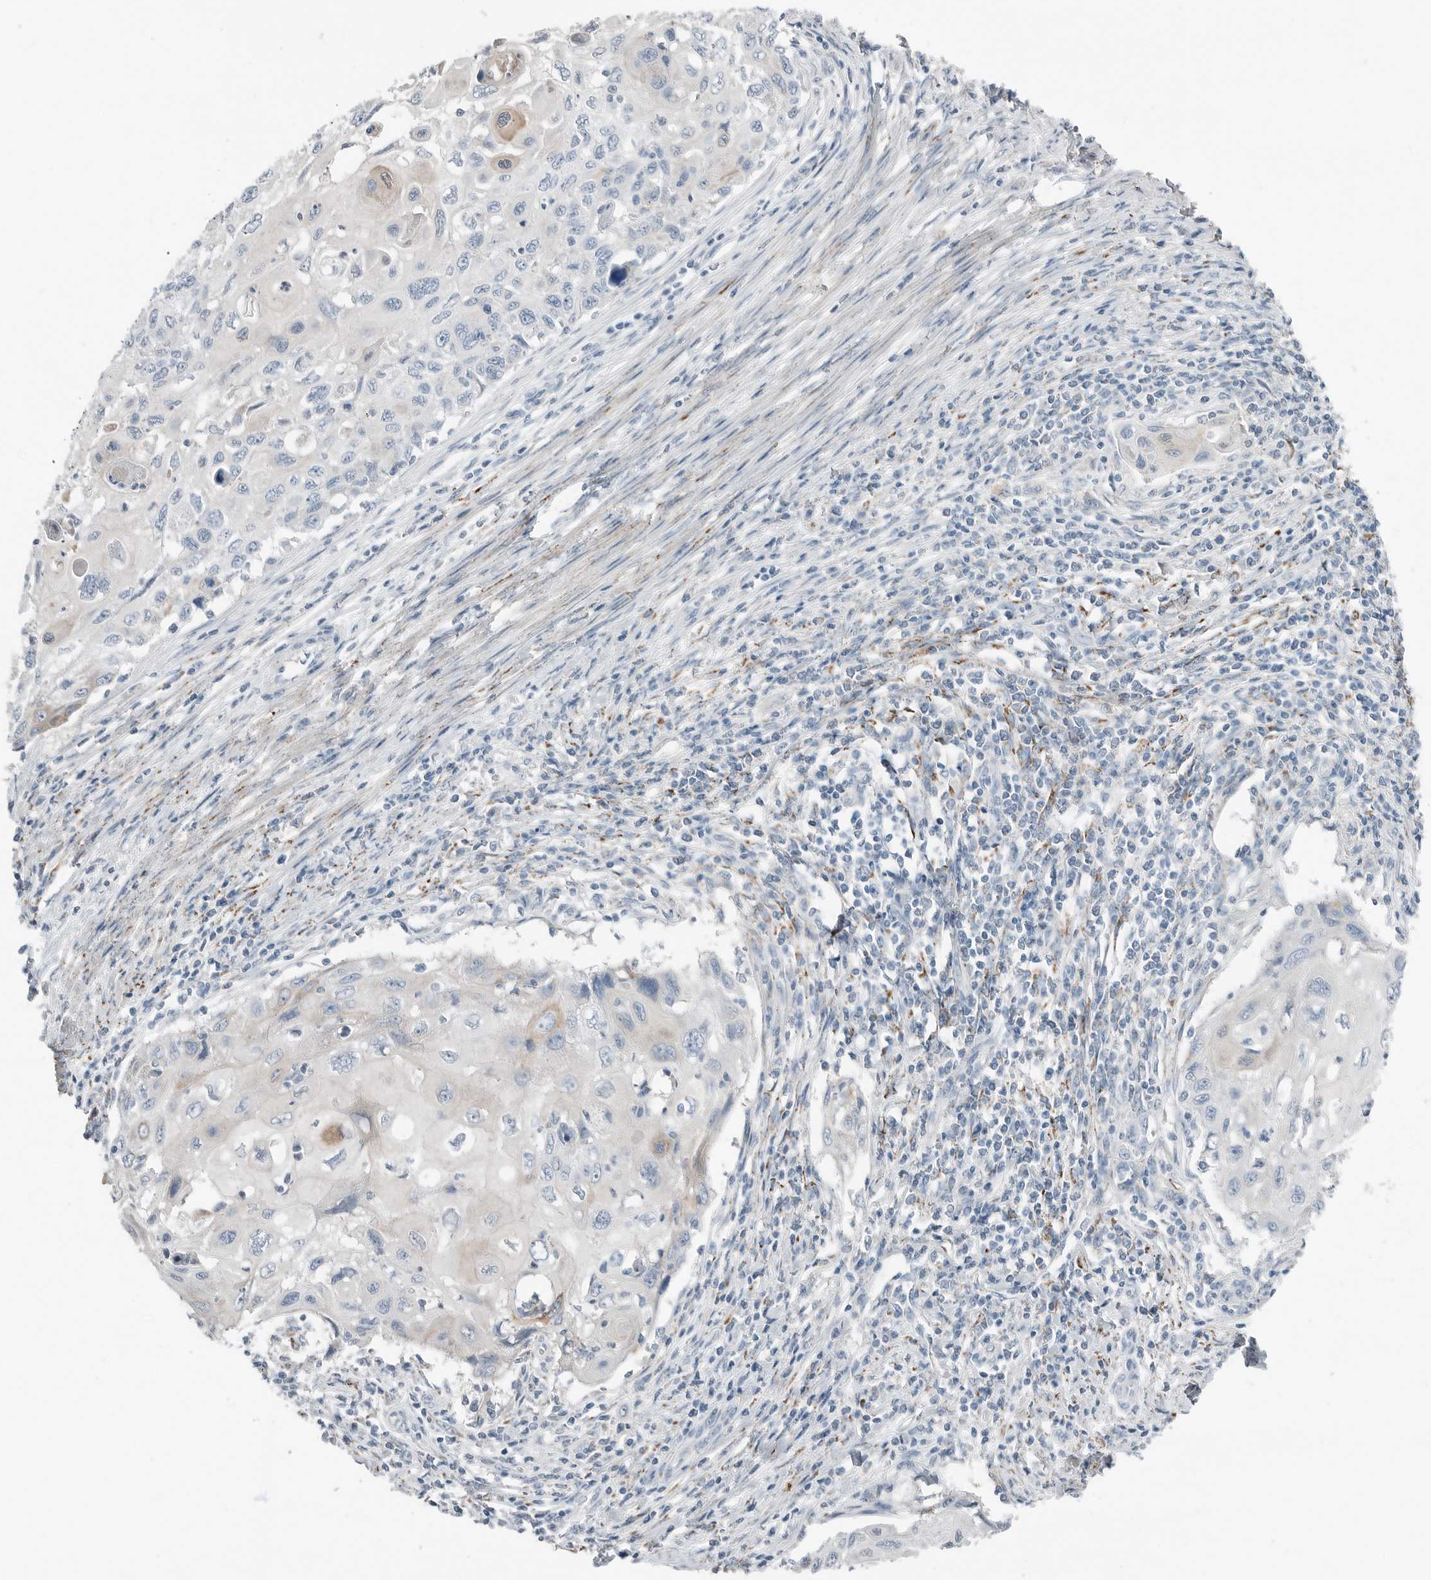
{"staining": {"intensity": "negative", "quantity": "none", "location": "none"}, "tissue": "cervical cancer", "cell_type": "Tumor cells", "image_type": "cancer", "snomed": [{"axis": "morphology", "description": "Squamous cell carcinoma, NOS"}, {"axis": "topography", "description": "Cervix"}], "caption": "High magnification brightfield microscopy of cervical squamous cell carcinoma stained with DAB (brown) and counterstained with hematoxylin (blue): tumor cells show no significant expression.", "gene": "SERPINB7", "patient": {"sex": "female", "age": 70}}